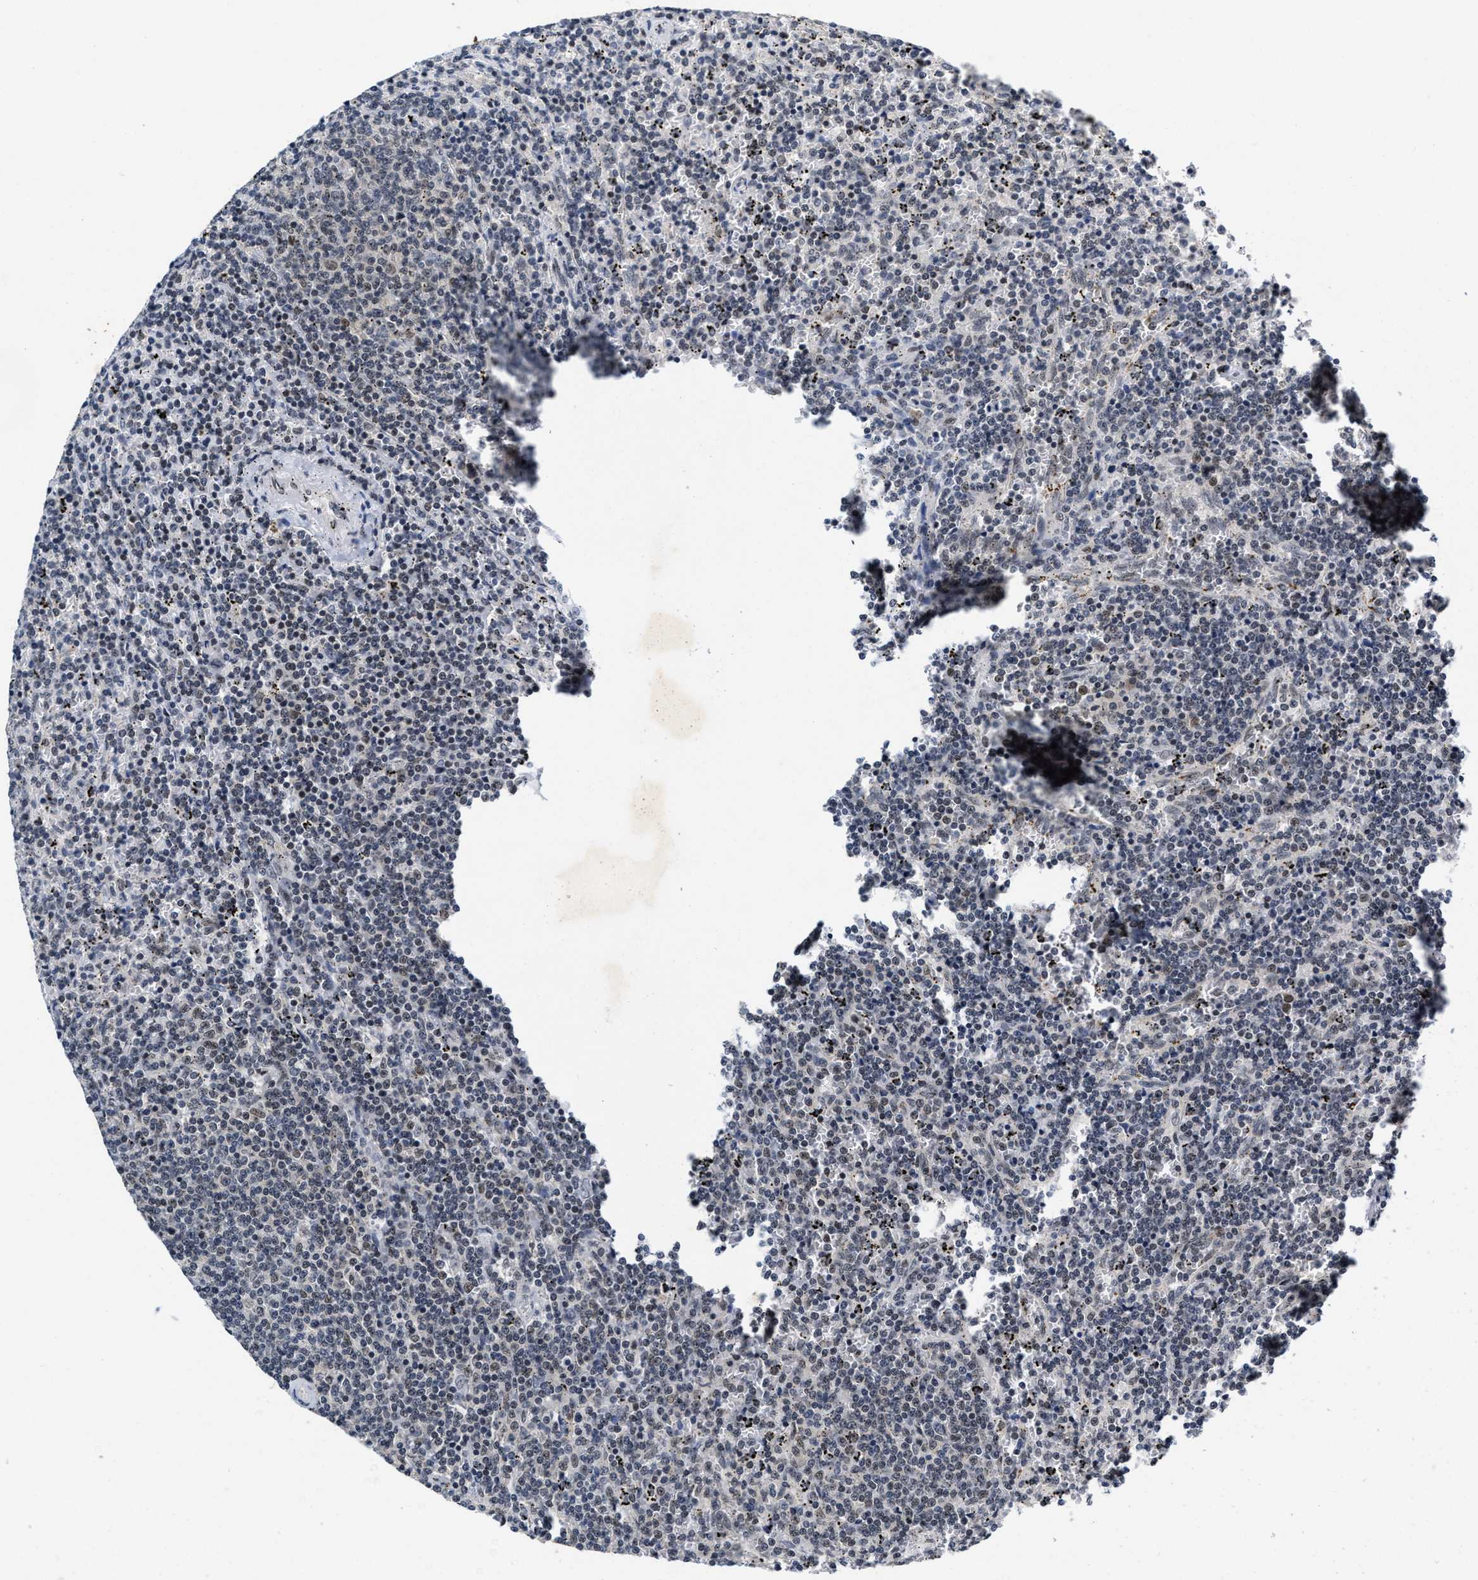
{"staining": {"intensity": "weak", "quantity": "<25%", "location": "nuclear"}, "tissue": "lymphoma", "cell_type": "Tumor cells", "image_type": "cancer", "snomed": [{"axis": "morphology", "description": "Malignant lymphoma, non-Hodgkin's type, Low grade"}, {"axis": "topography", "description": "Spleen"}], "caption": "This histopathology image is of low-grade malignant lymphoma, non-Hodgkin's type stained with IHC to label a protein in brown with the nuclei are counter-stained blue. There is no positivity in tumor cells.", "gene": "INIP", "patient": {"sex": "female", "age": 50}}